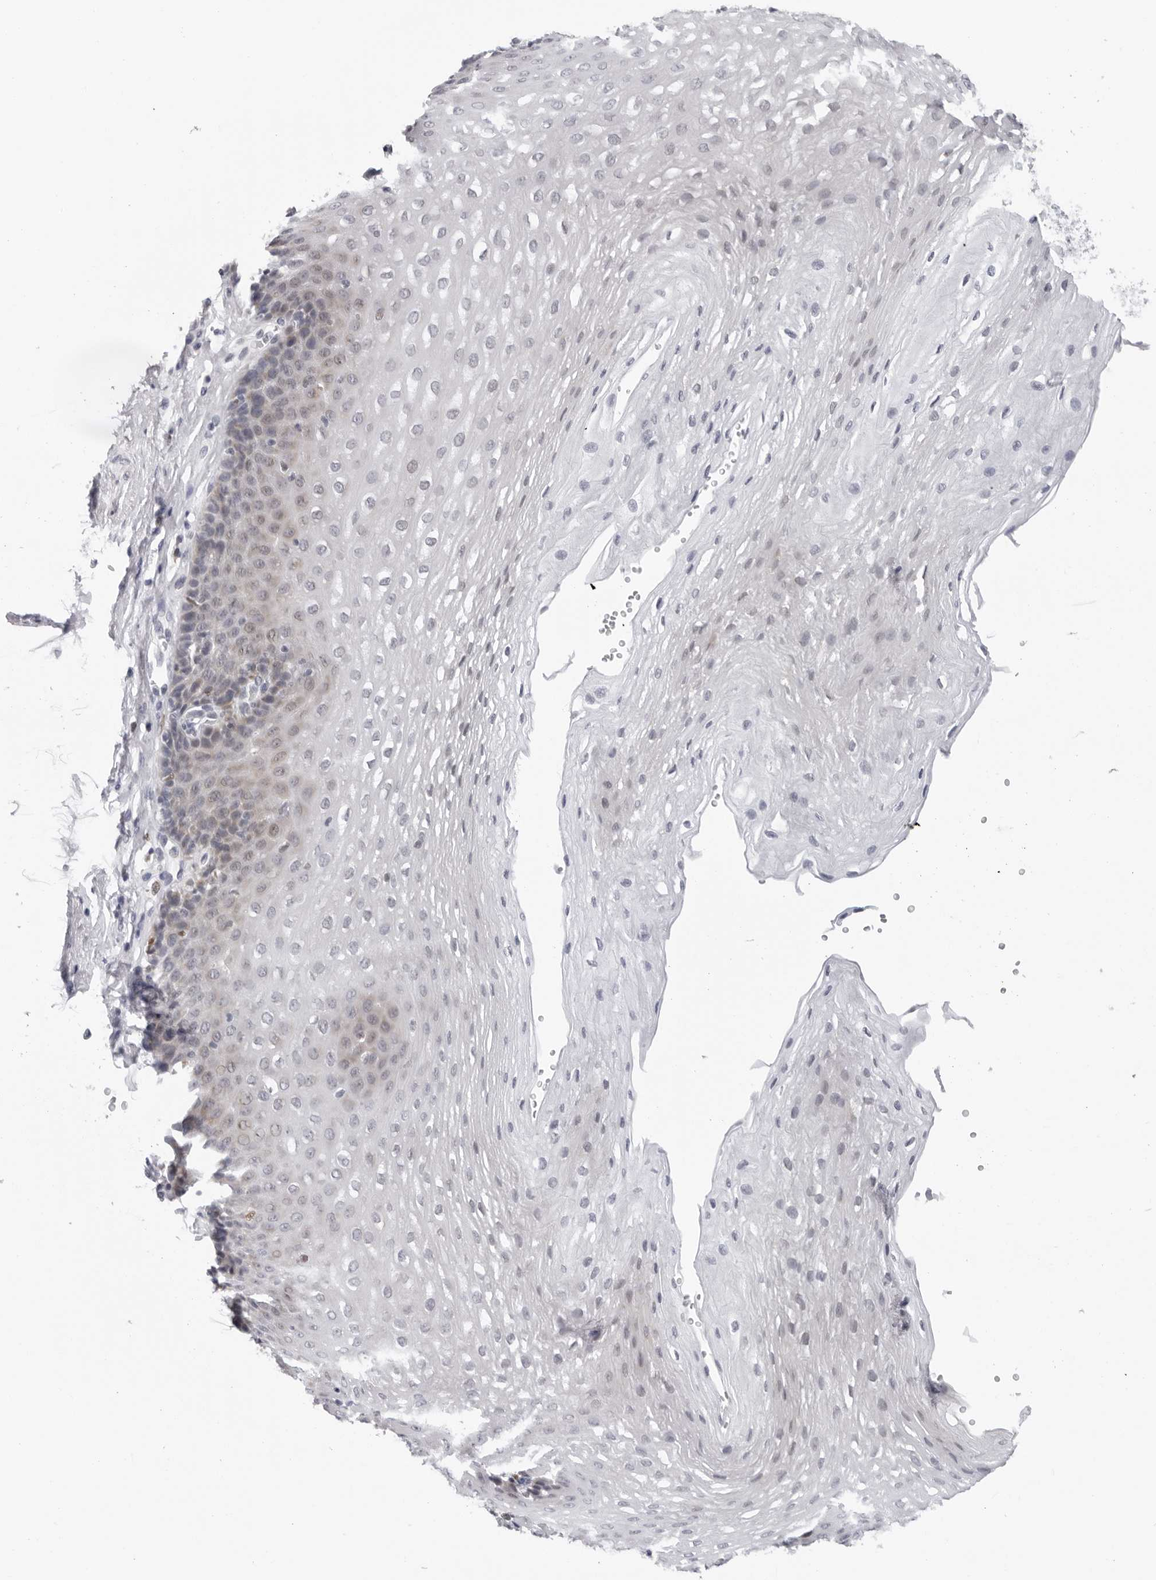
{"staining": {"intensity": "weak", "quantity": "<25%", "location": "cytoplasmic/membranous"}, "tissue": "esophagus", "cell_type": "Squamous epithelial cells", "image_type": "normal", "snomed": [{"axis": "morphology", "description": "Normal tissue, NOS"}, {"axis": "topography", "description": "Esophagus"}], "caption": "Protein analysis of normal esophagus displays no significant positivity in squamous epithelial cells.", "gene": "CPT2", "patient": {"sex": "female", "age": 66}}